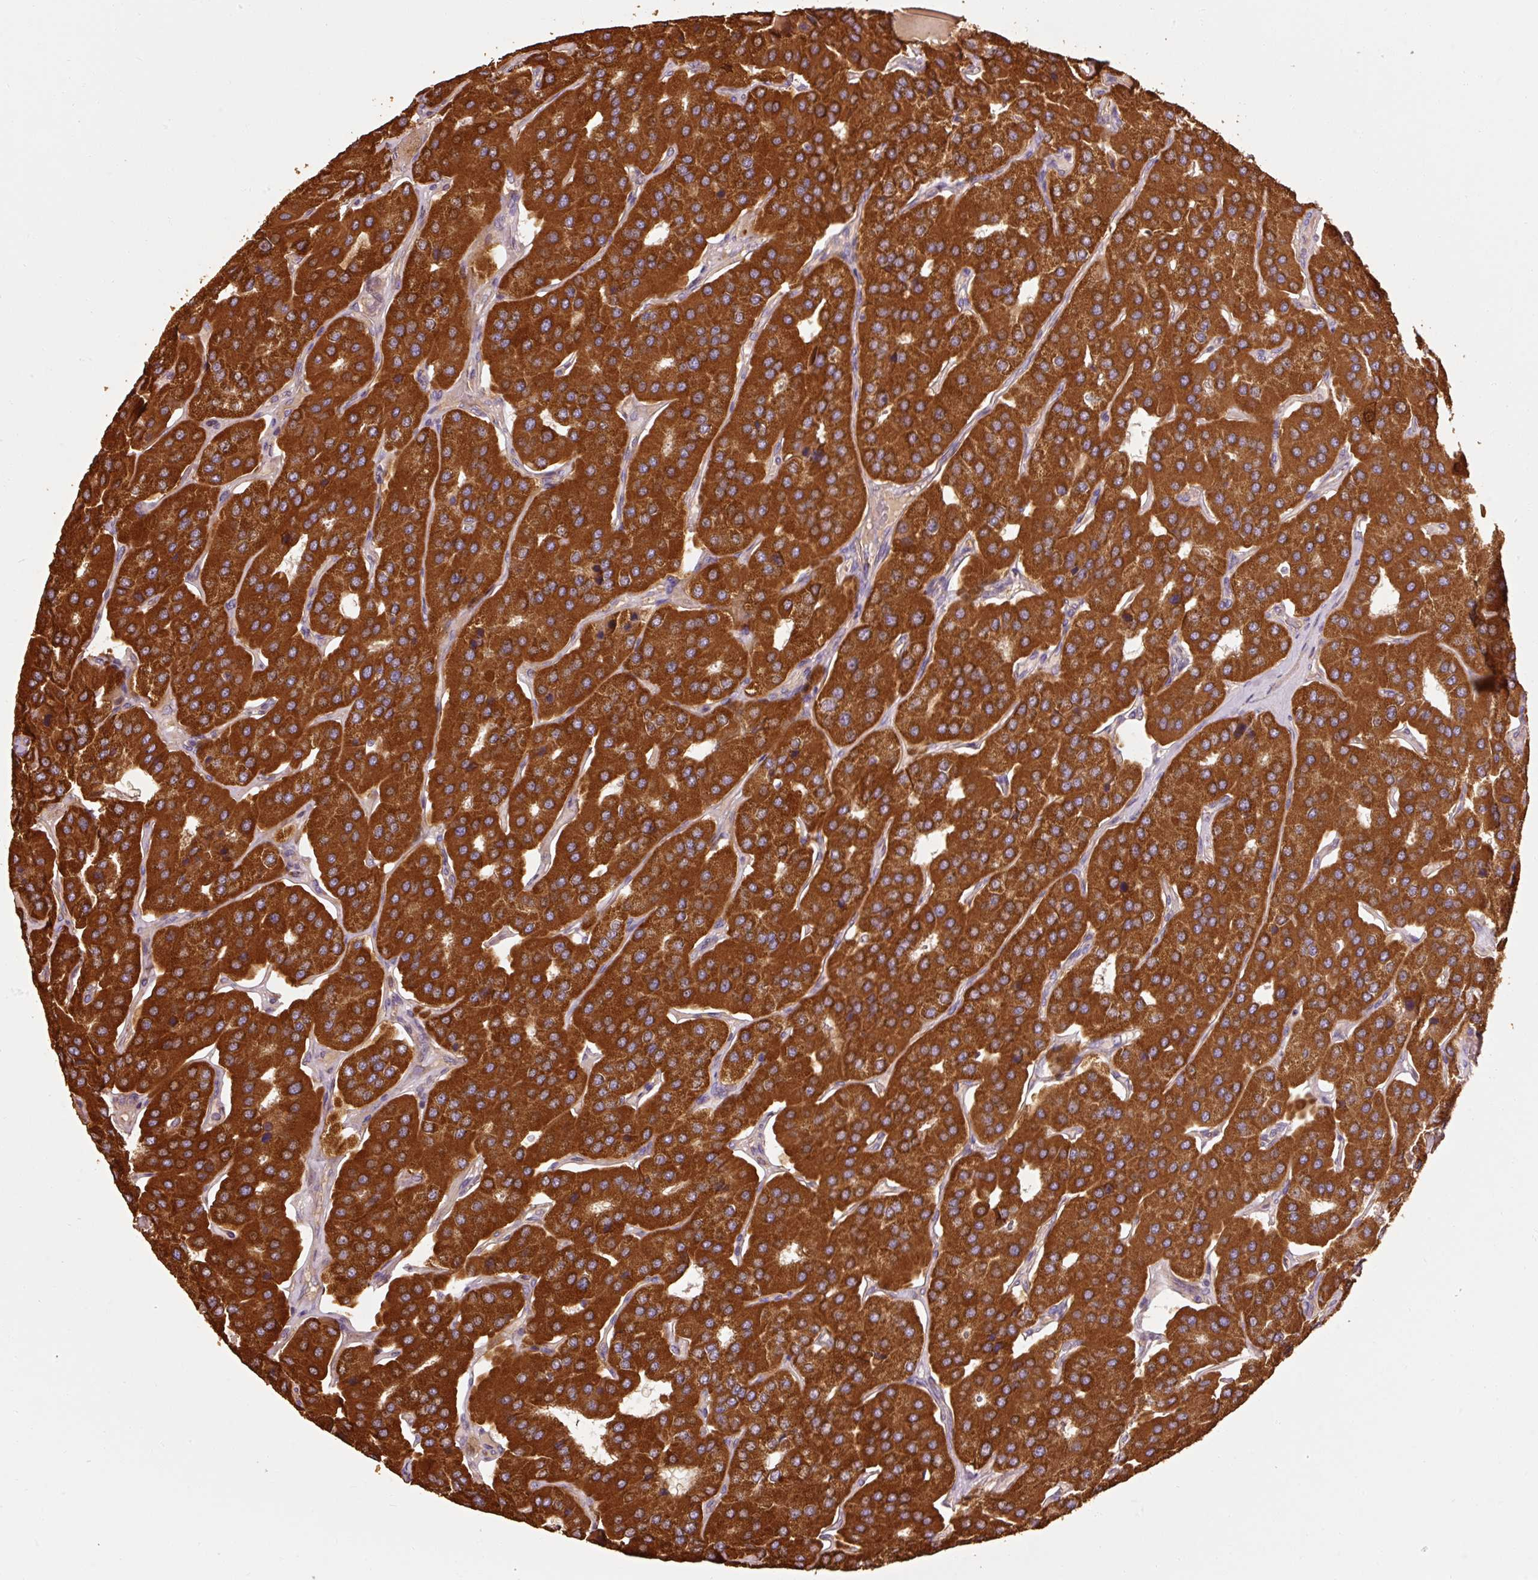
{"staining": {"intensity": "strong", "quantity": ">75%", "location": "cytoplasmic/membranous"}, "tissue": "parathyroid gland", "cell_type": "Glandular cells", "image_type": "normal", "snomed": [{"axis": "morphology", "description": "Normal tissue, NOS"}, {"axis": "morphology", "description": "Adenoma, NOS"}, {"axis": "topography", "description": "Parathyroid gland"}], "caption": "The photomicrograph displays staining of benign parathyroid gland, revealing strong cytoplasmic/membranous protein expression (brown color) within glandular cells.", "gene": "EFHC1", "patient": {"sex": "female", "age": 86}}